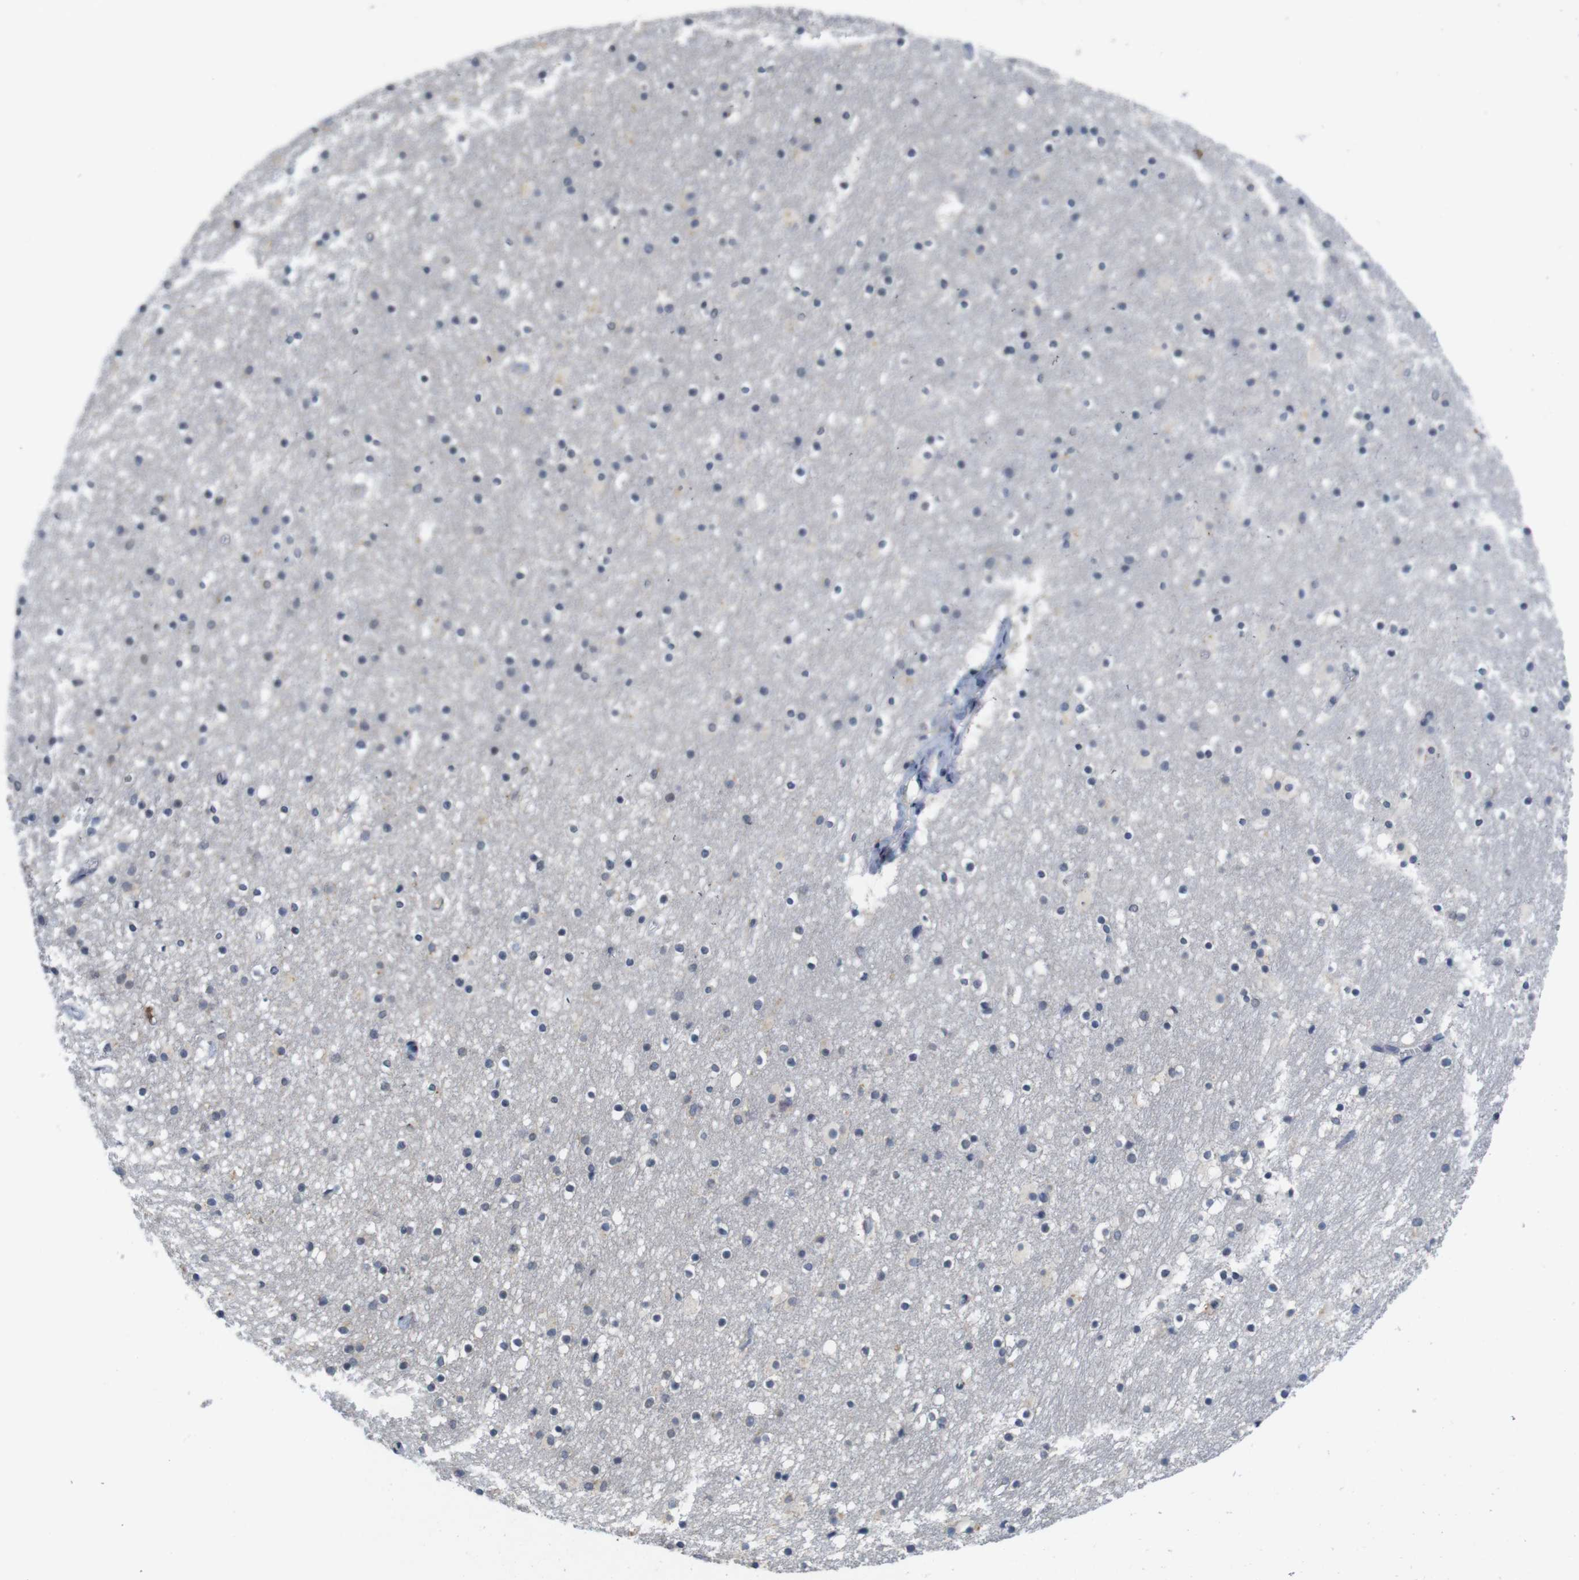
{"staining": {"intensity": "negative", "quantity": "none", "location": "none"}, "tissue": "caudate", "cell_type": "Glial cells", "image_type": "normal", "snomed": [{"axis": "morphology", "description": "Normal tissue, NOS"}, {"axis": "topography", "description": "Lateral ventricle wall"}], "caption": "Benign caudate was stained to show a protein in brown. There is no significant expression in glial cells. (DAB (3,3'-diaminobenzidine) immunohistochemistry (IHC), high magnification).", "gene": "SKP2", "patient": {"sex": "male", "age": 45}}